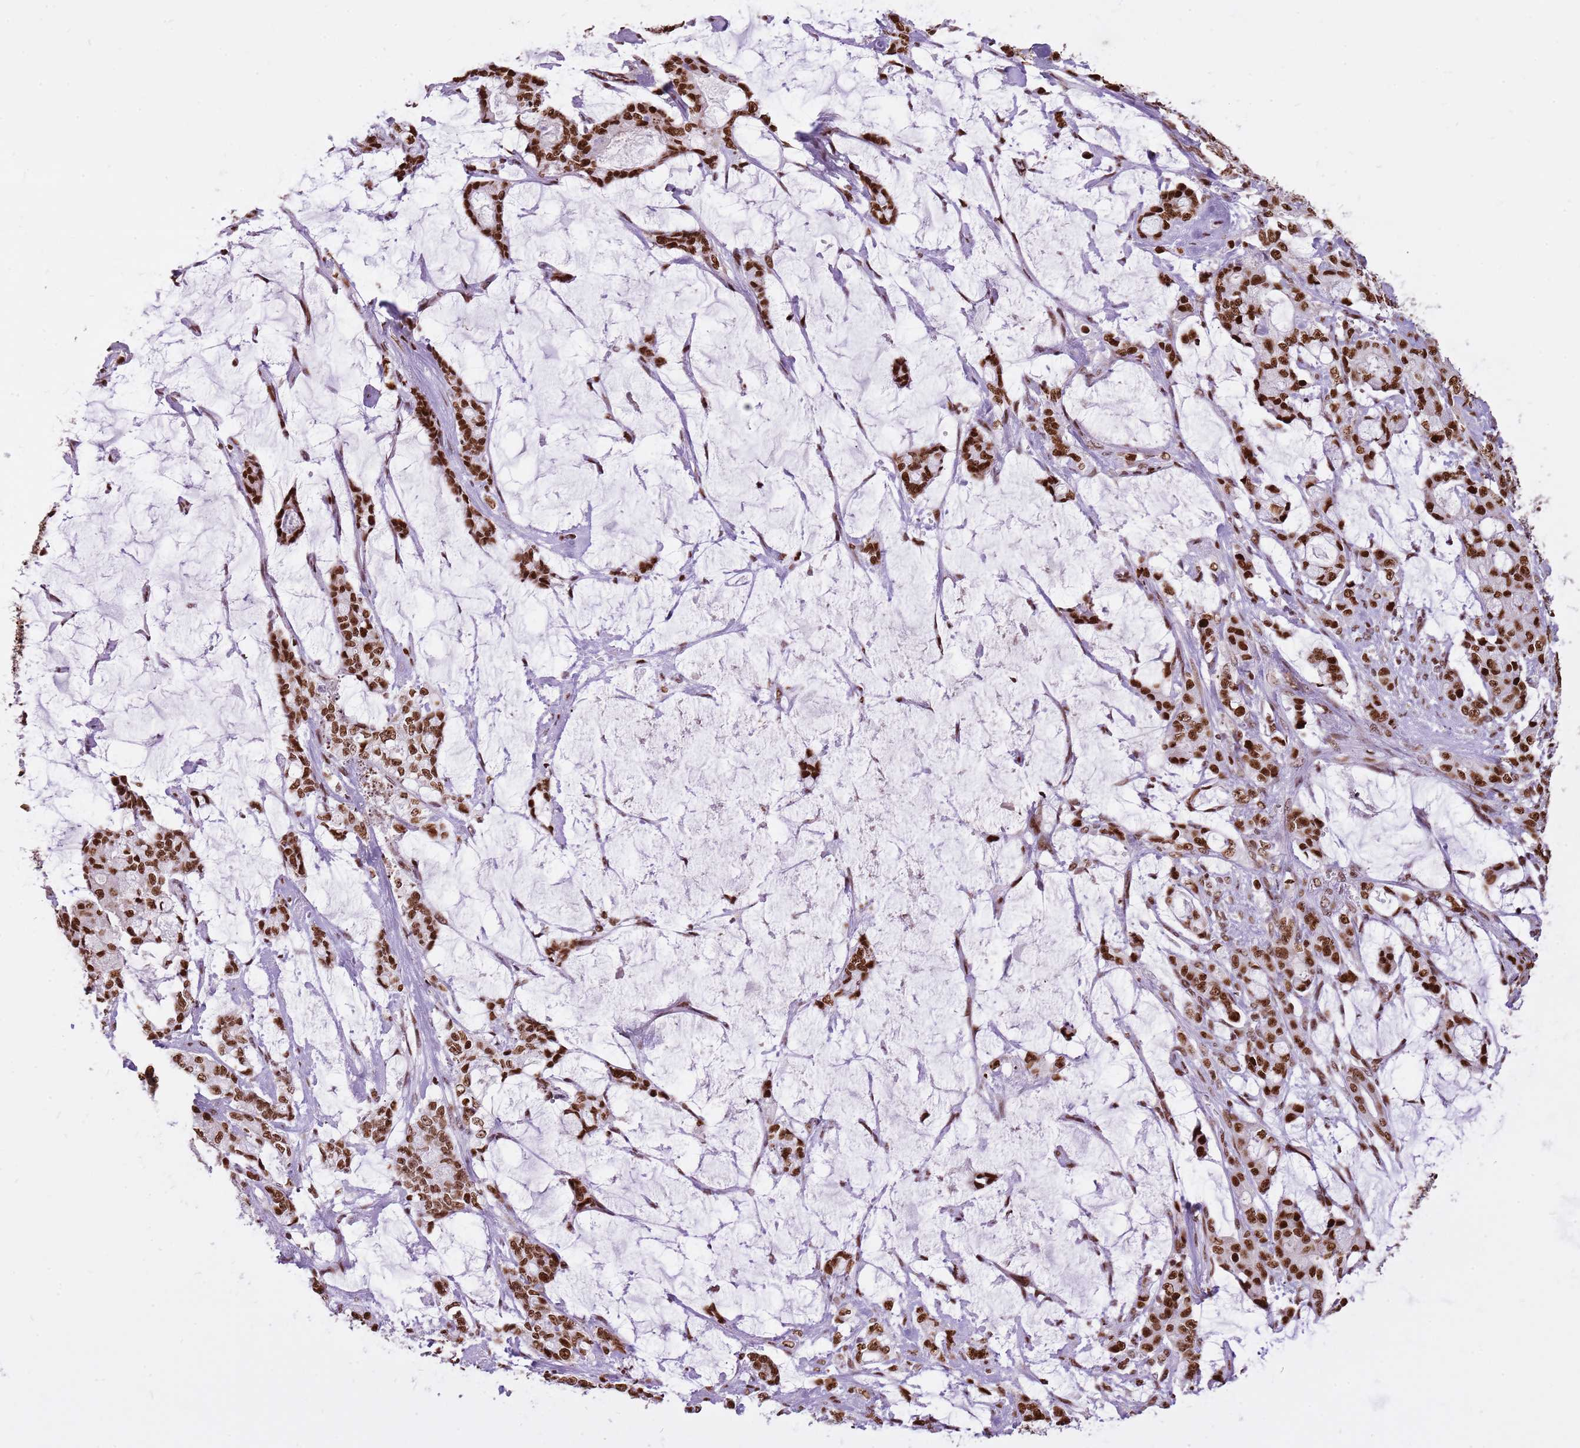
{"staining": {"intensity": "strong", "quantity": ">75%", "location": "nuclear"}, "tissue": "pancreatic cancer", "cell_type": "Tumor cells", "image_type": "cancer", "snomed": [{"axis": "morphology", "description": "Adenocarcinoma, NOS"}, {"axis": "topography", "description": "Pancreas"}], "caption": "DAB (3,3'-diaminobenzidine) immunohistochemical staining of human pancreatic cancer (adenocarcinoma) exhibits strong nuclear protein expression in approximately >75% of tumor cells.", "gene": "WASHC4", "patient": {"sex": "female", "age": 73}}